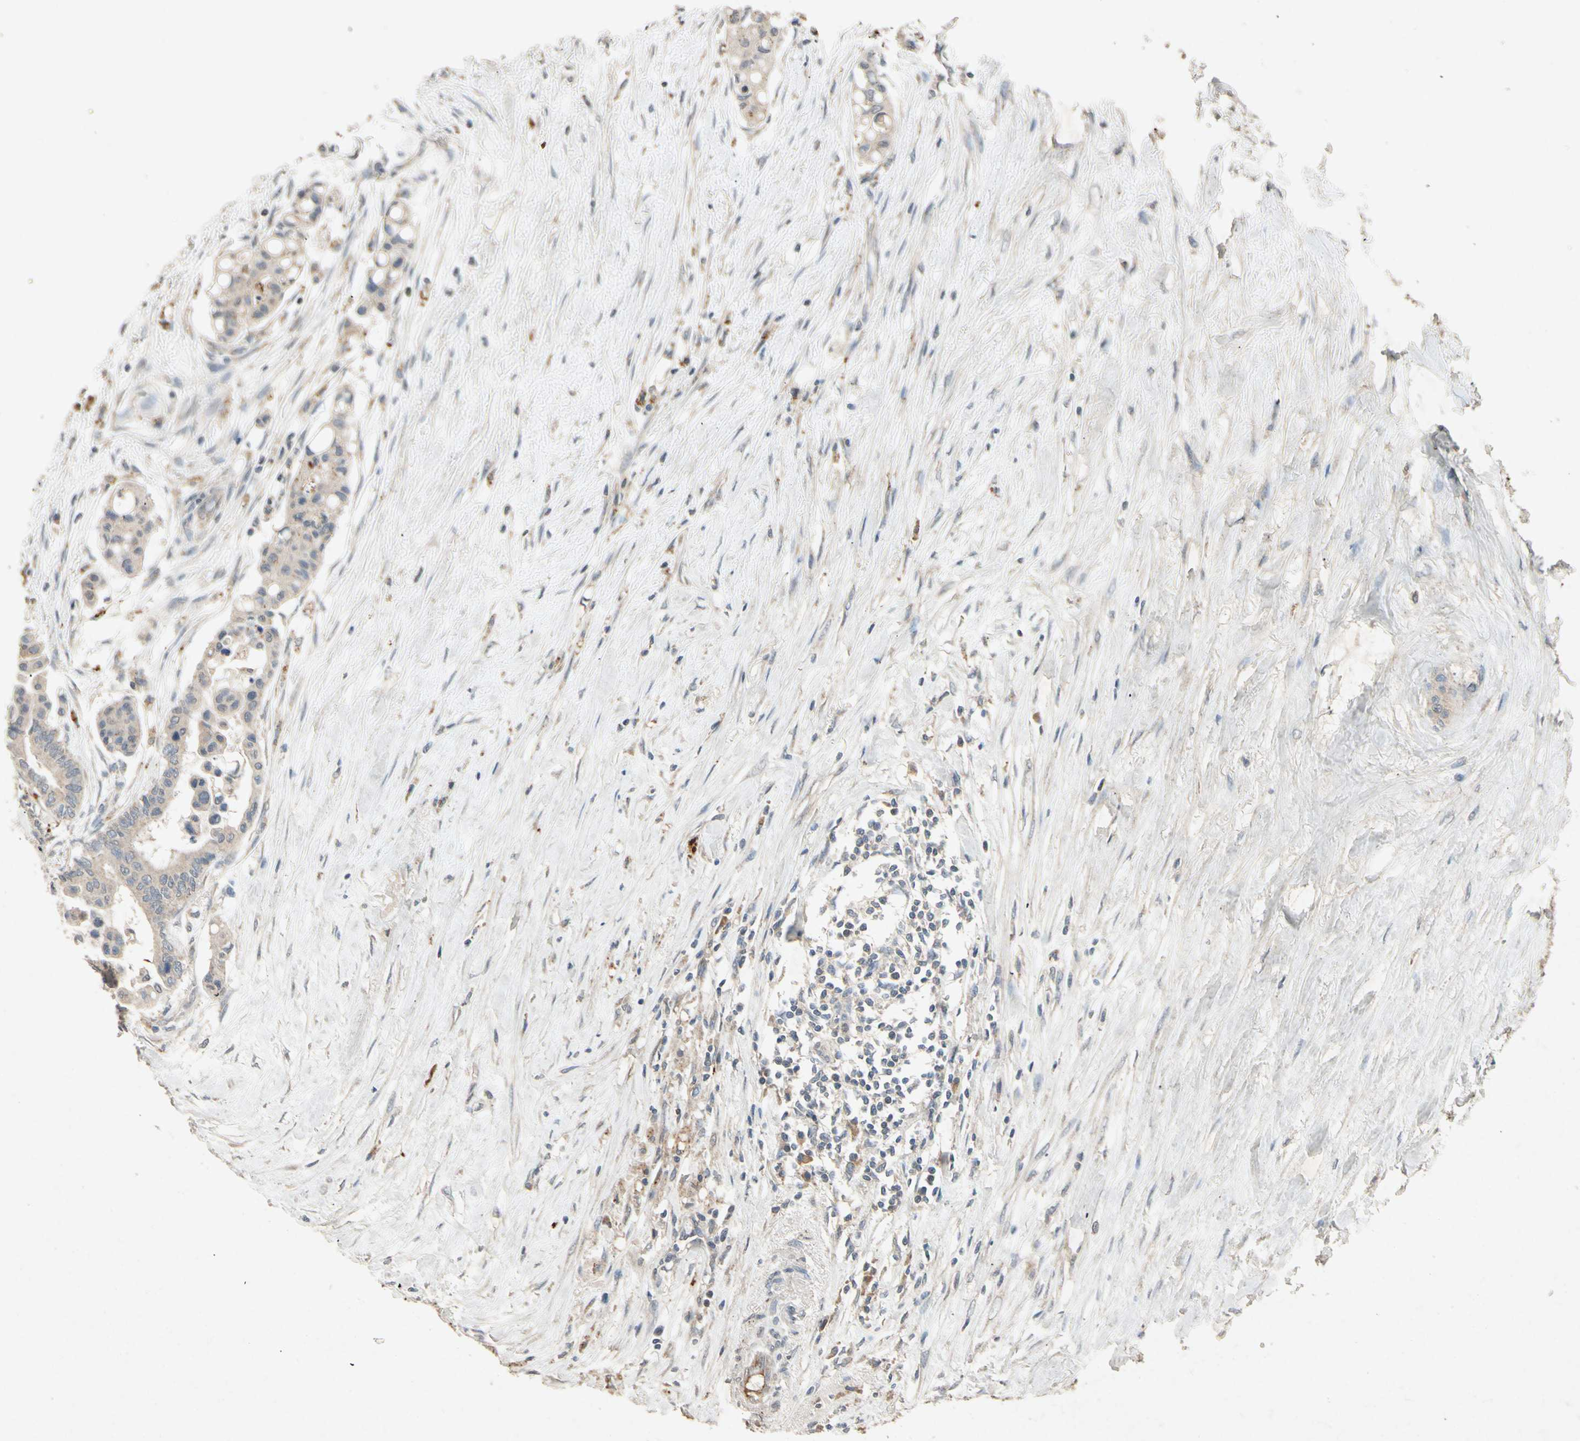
{"staining": {"intensity": "weak", "quantity": ">75%", "location": "cytoplasmic/membranous"}, "tissue": "colorectal cancer", "cell_type": "Tumor cells", "image_type": "cancer", "snomed": [{"axis": "morphology", "description": "Normal tissue, NOS"}, {"axis": "morphology", "description": "Adenocarcinoma, NOS"}, {"axis": "topography", "description": "Colon"}], "caption": "A low amount of weak cytoplasmic/membranous positivity is present in about >75% of tumor cells in colorectal cancer tissue.", "gene": "GPLD1", "patient": {"sex": "male", "age": 82}}